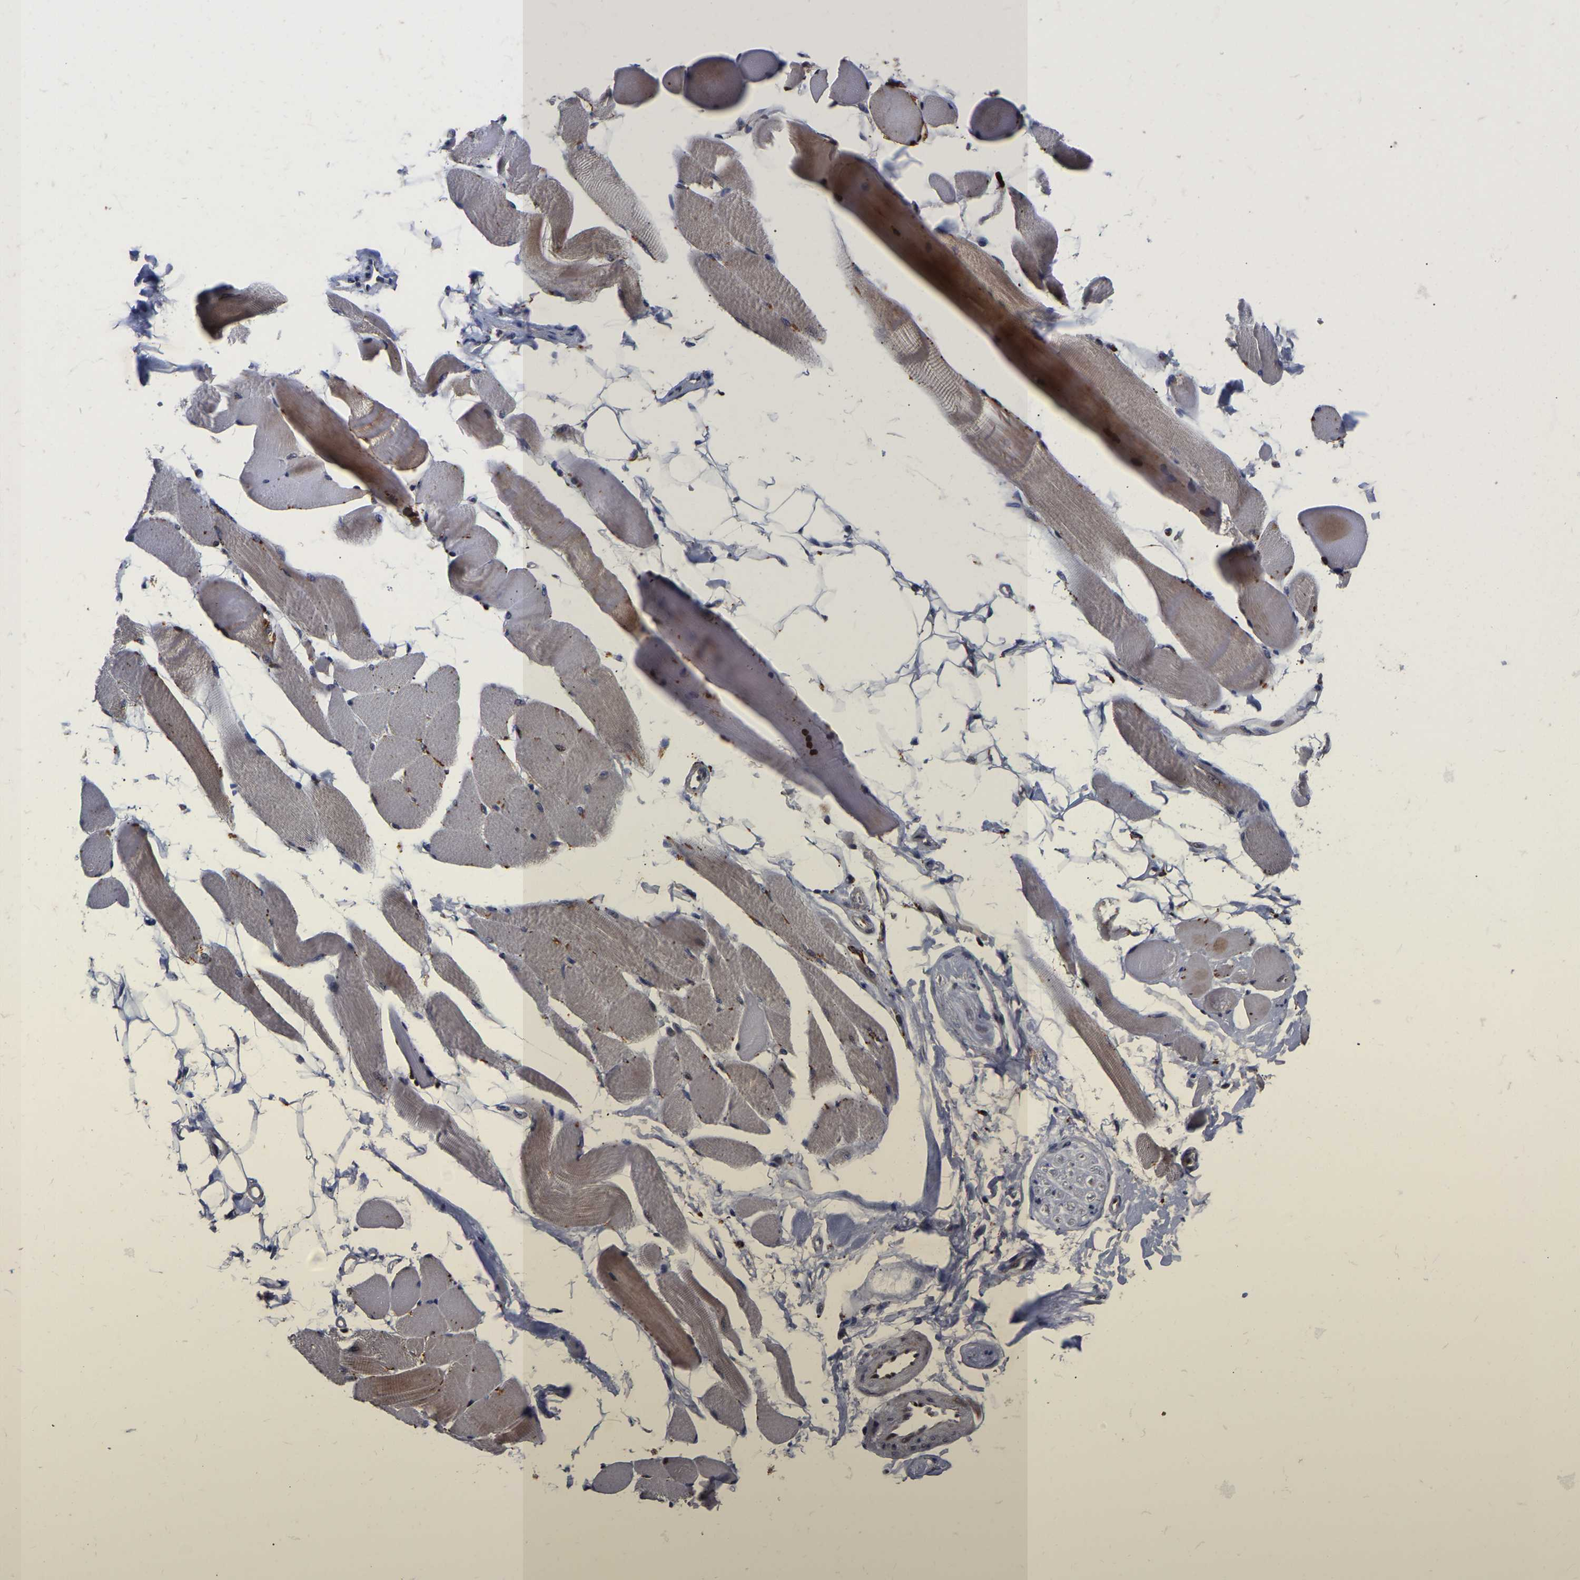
{"staining": {"intensity": "strong", "quantity": "25%-75%", "location": "cytoplasmic/membranous,nuclear"}, "tissue": "skeletal muscle", "cell_type": "Myocytes", "image_type": "normal", "snomed": [{"axis": "morphology", "description": "Normal tissue, NOS"}, {"axis": "topography", "description": "Skeletal muscle"}, {"axis": "topography", "description": "Peripheral nerve tissue"}], "caption": "Immunohistochemistry micrograph of normal human skeletal muscle stained for a protein (brown), which demonstrates high levels of strong cytoplasmic/membranous,nuclear staining in approximately 25%-75% of myocytes.", "gene": "JUNB", "patient": {"sex": "female", "age": 84}}